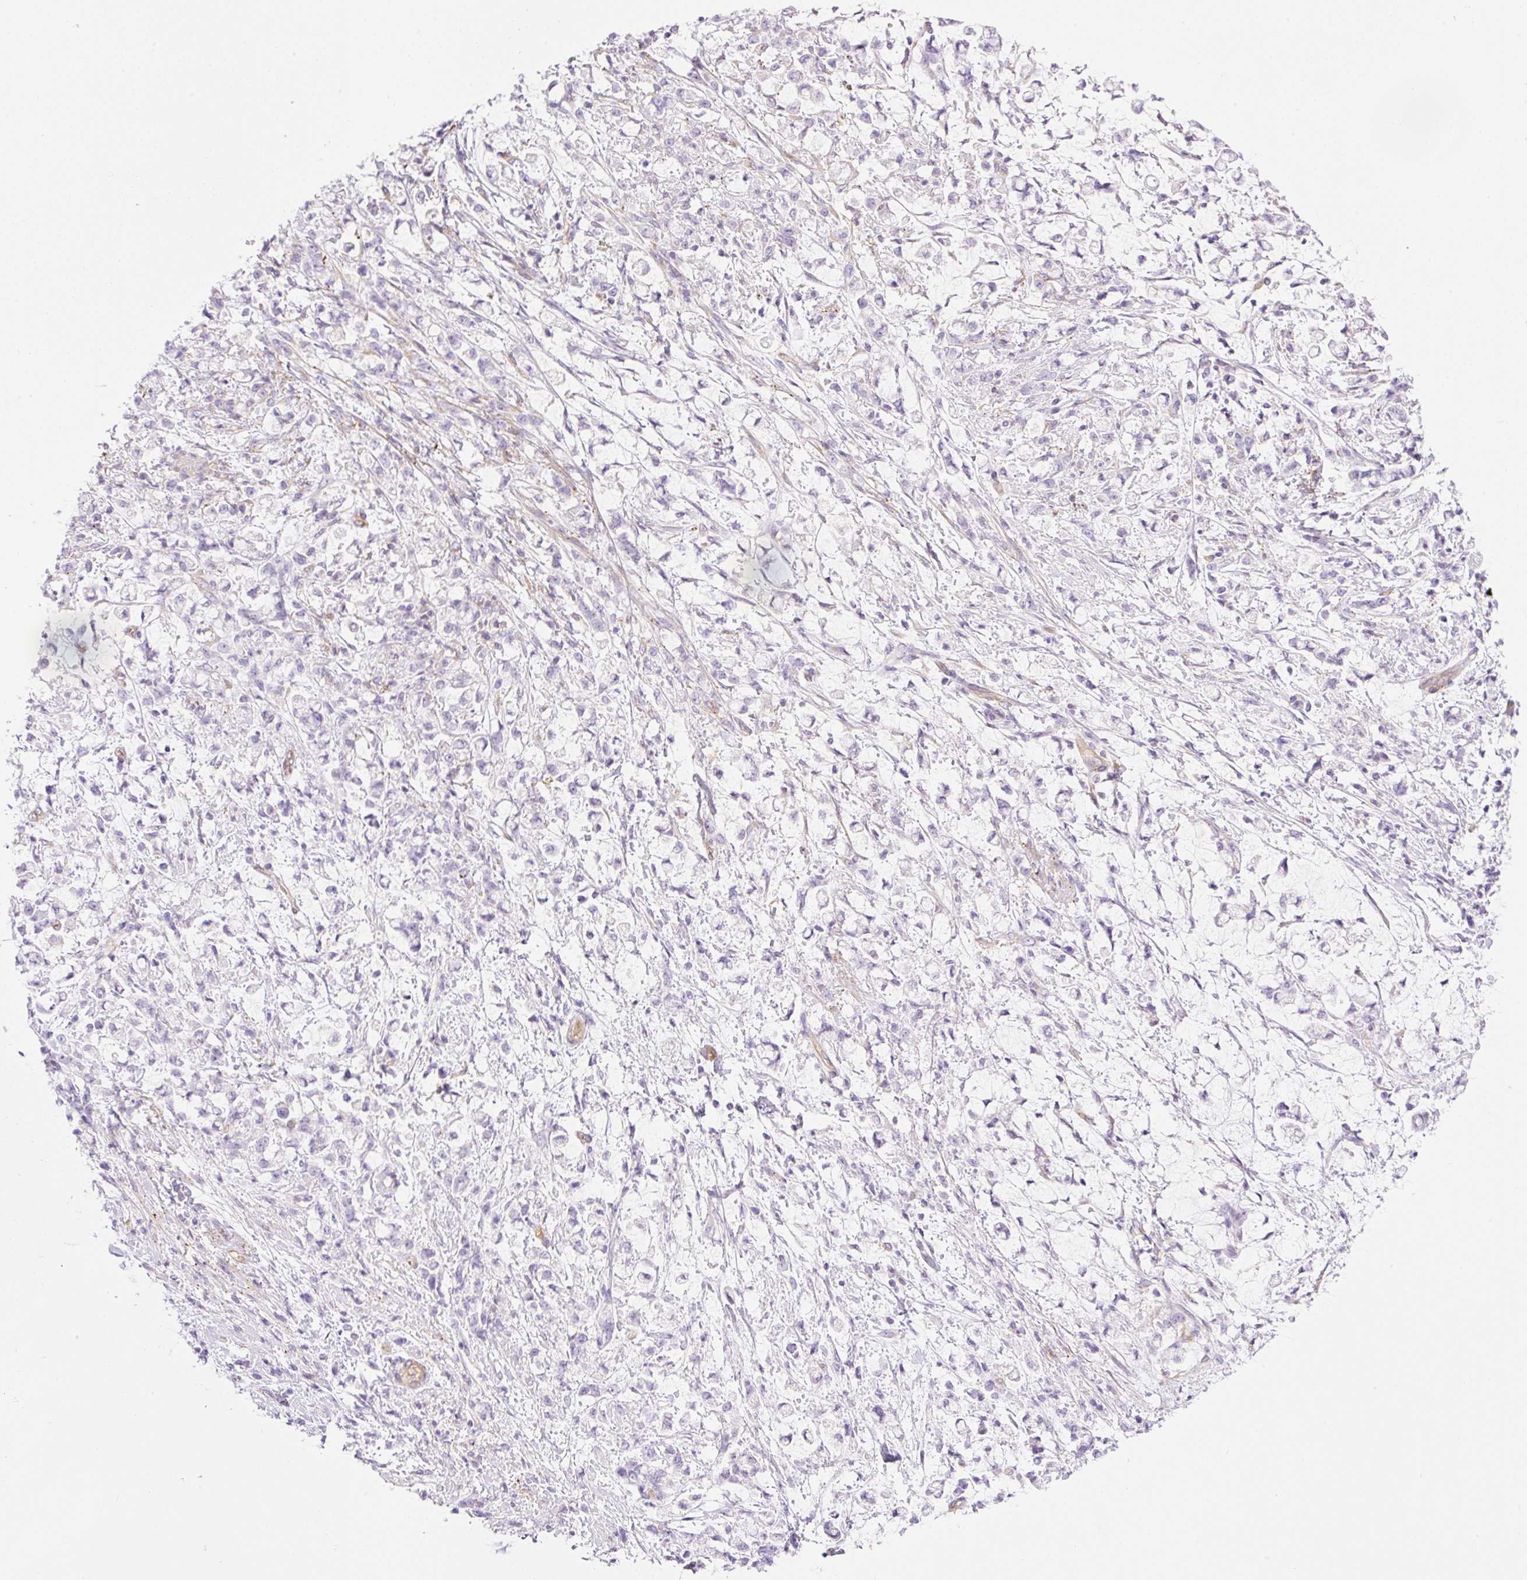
{"staining": {"intensity": "negative", "quantity": "none", "location": "none"}, "tissue": "stomach cancer", "cell_type": "Tumor cells", "image_type": "cancer", "snomed": [{"axis": "morphology", "description": "Adenocarcinoma, NOS"}, {"axis": "topography", "description": "Stomach"}], "caption": "Immunohistochemistry (IHC) of adenocarcinoma (stomach) reveals no staining in tumor cells.", "gene": "EHD3", "patient": {"sex": "female", "age": 60}}